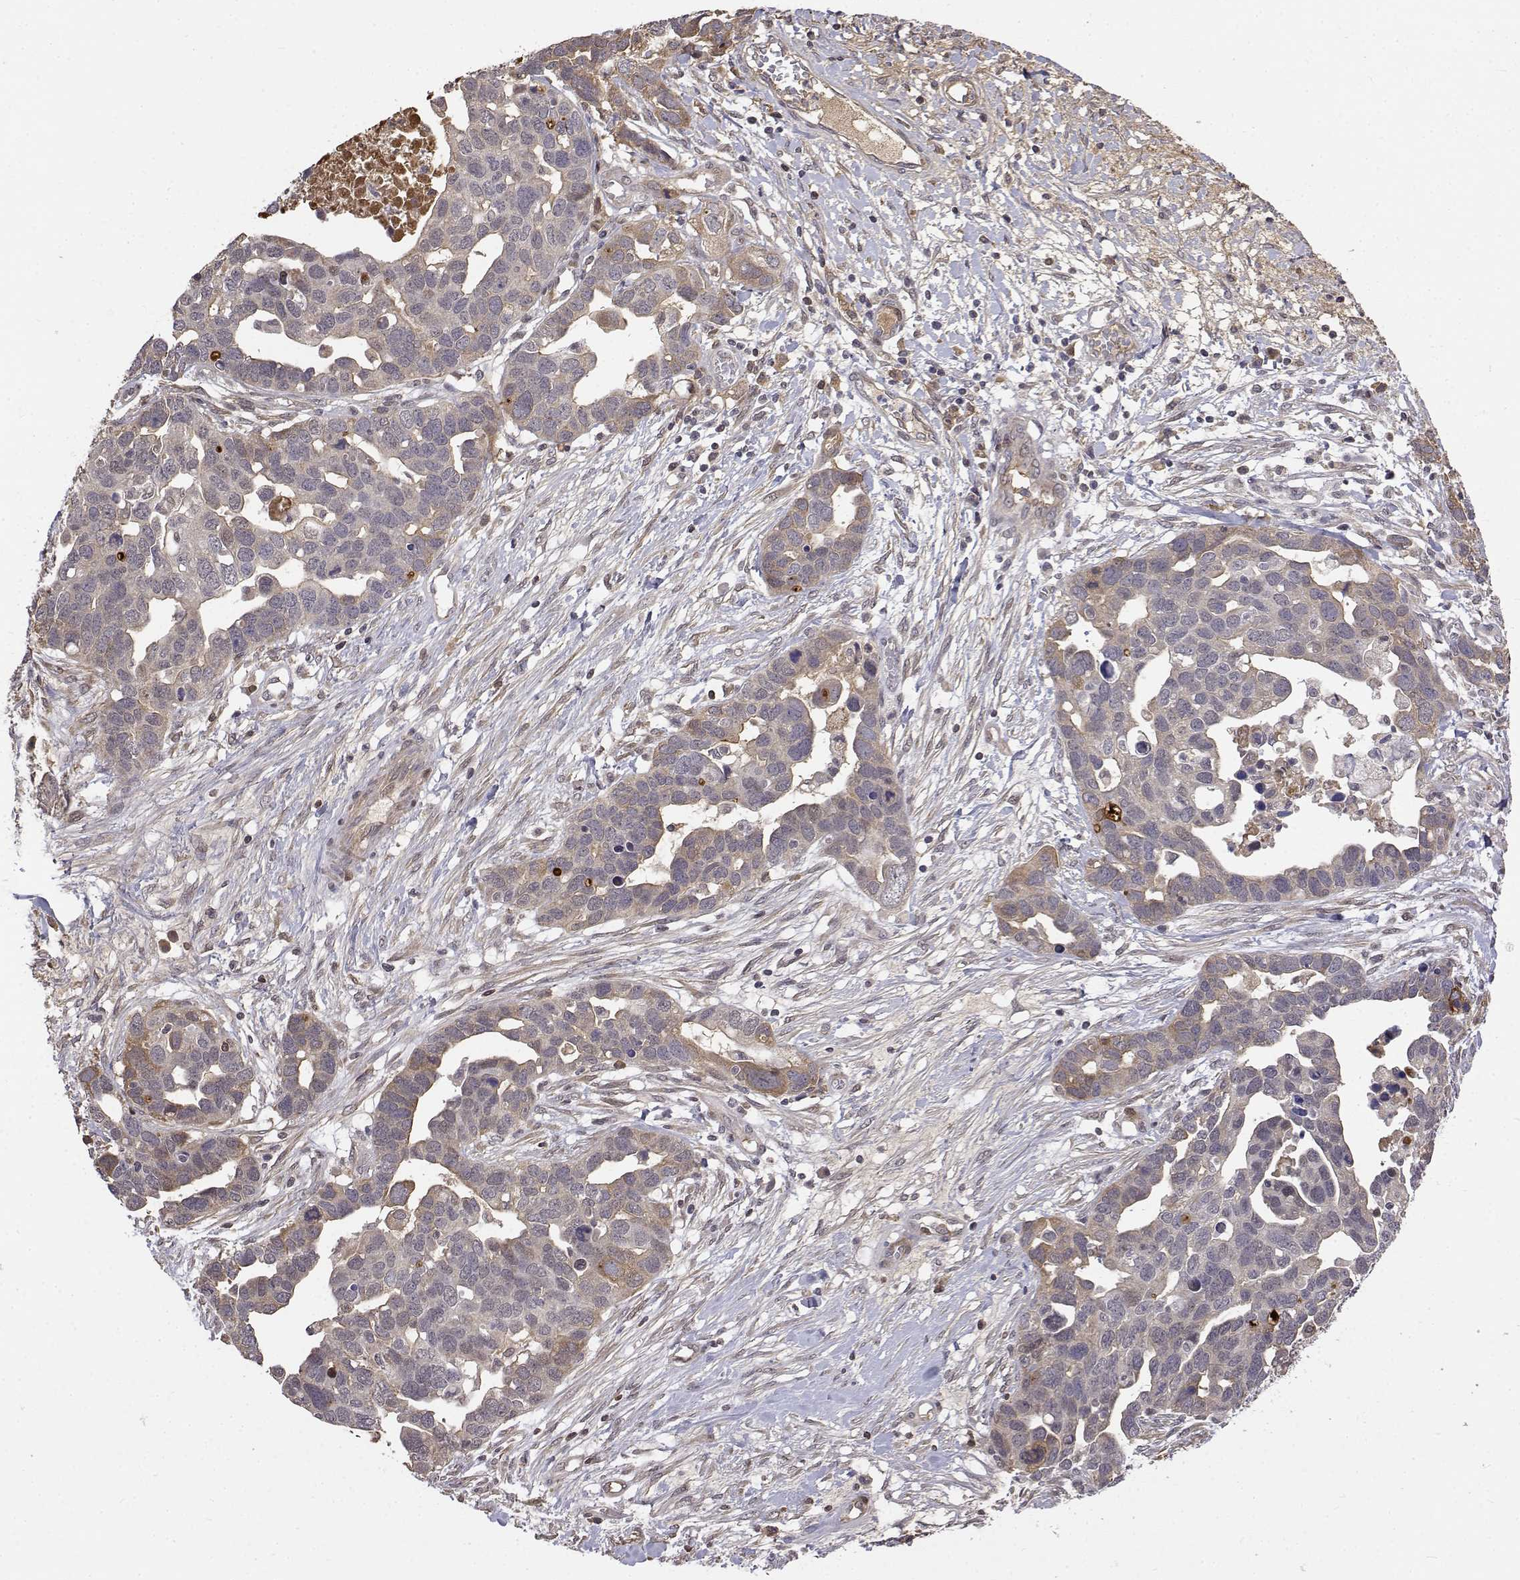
{"staining": {"intensity": "weak", "quantity": "<25%", "location": "cytoplasmic/membranous"}, "tissue": "ovarian cancer", "cell_type": "Tumor cells", "image_type": "cancer", "snomed": [{"axis": "morphology", "description": "Cystadenocarcinoma, serous, NOS"}, {"axis": "topography", "description": "Ovary"}], "caption": "Immunohistochemistry histopathology image of neoplastic tissue: serous cystadenocarcinoma (ovarian) stained with DAB (3,3'-diaminobenzidine) displays no significant protein positivity in tumor cells.", "gene": "ITGA7", "patient": {"sex": "female", "age": 54}}